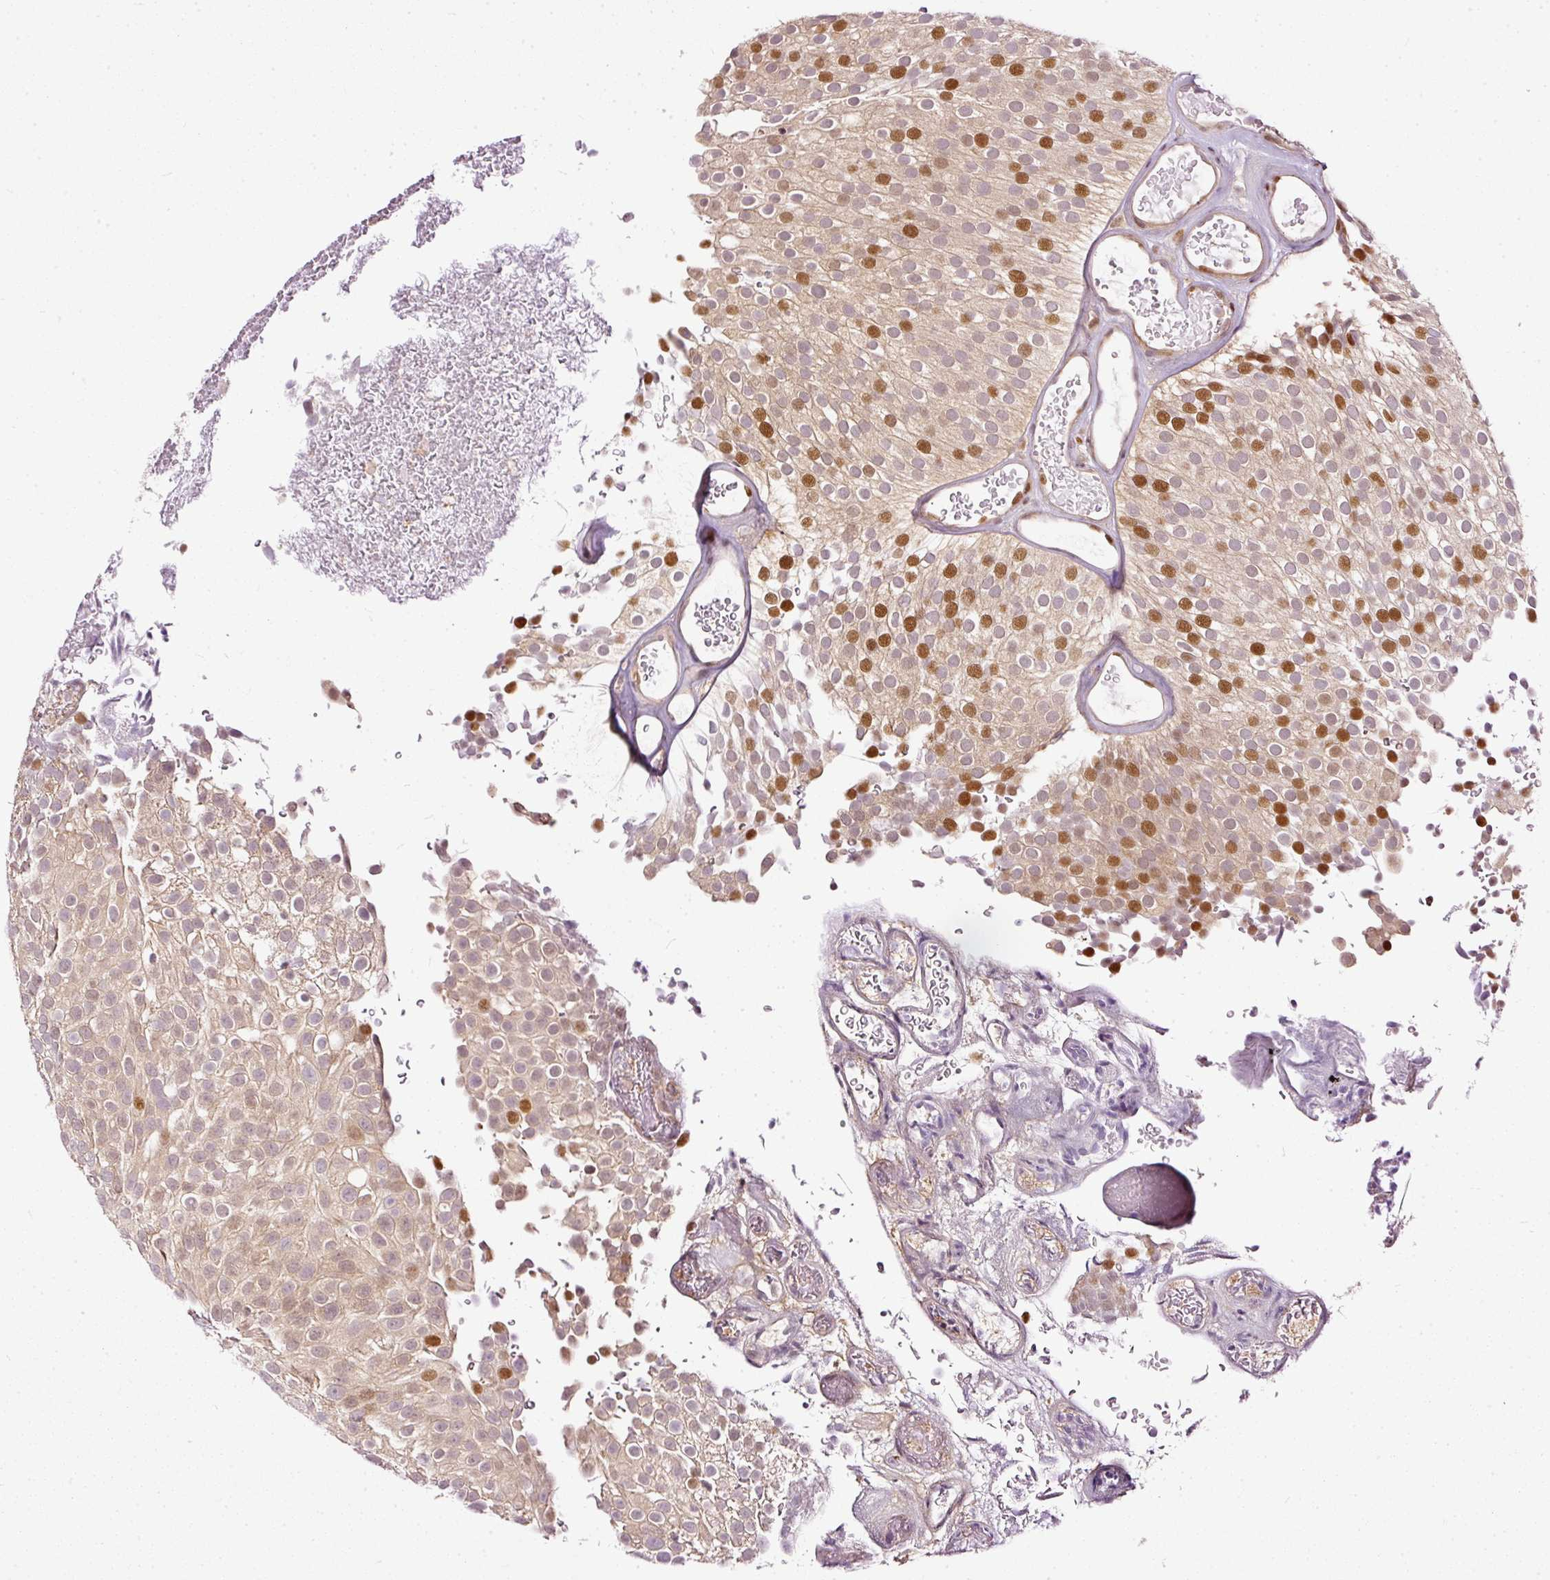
{"staining": {"intensity": "strong", "quantity": "25%-75%", "location": "cytoplasmic/membranous,nuclear"}, "tissue": "urothelial cancer", "cell_type": "Tumor cells", "image_type": "cancer", "snomed": [{"axis": "morphology", "description": "Urothelial carcinoma, Low grade"}, {"axis": "topography", "description": "Urinary bladder"}], "caption": "Protein expression analysis of human urothelial cancer reveals strong cytoplasmic/membranous and nuclear expression in about 25%-75% of tumor cells.", "gene": "ZNF778", "patient": {"sex": "male", "age": 78}}